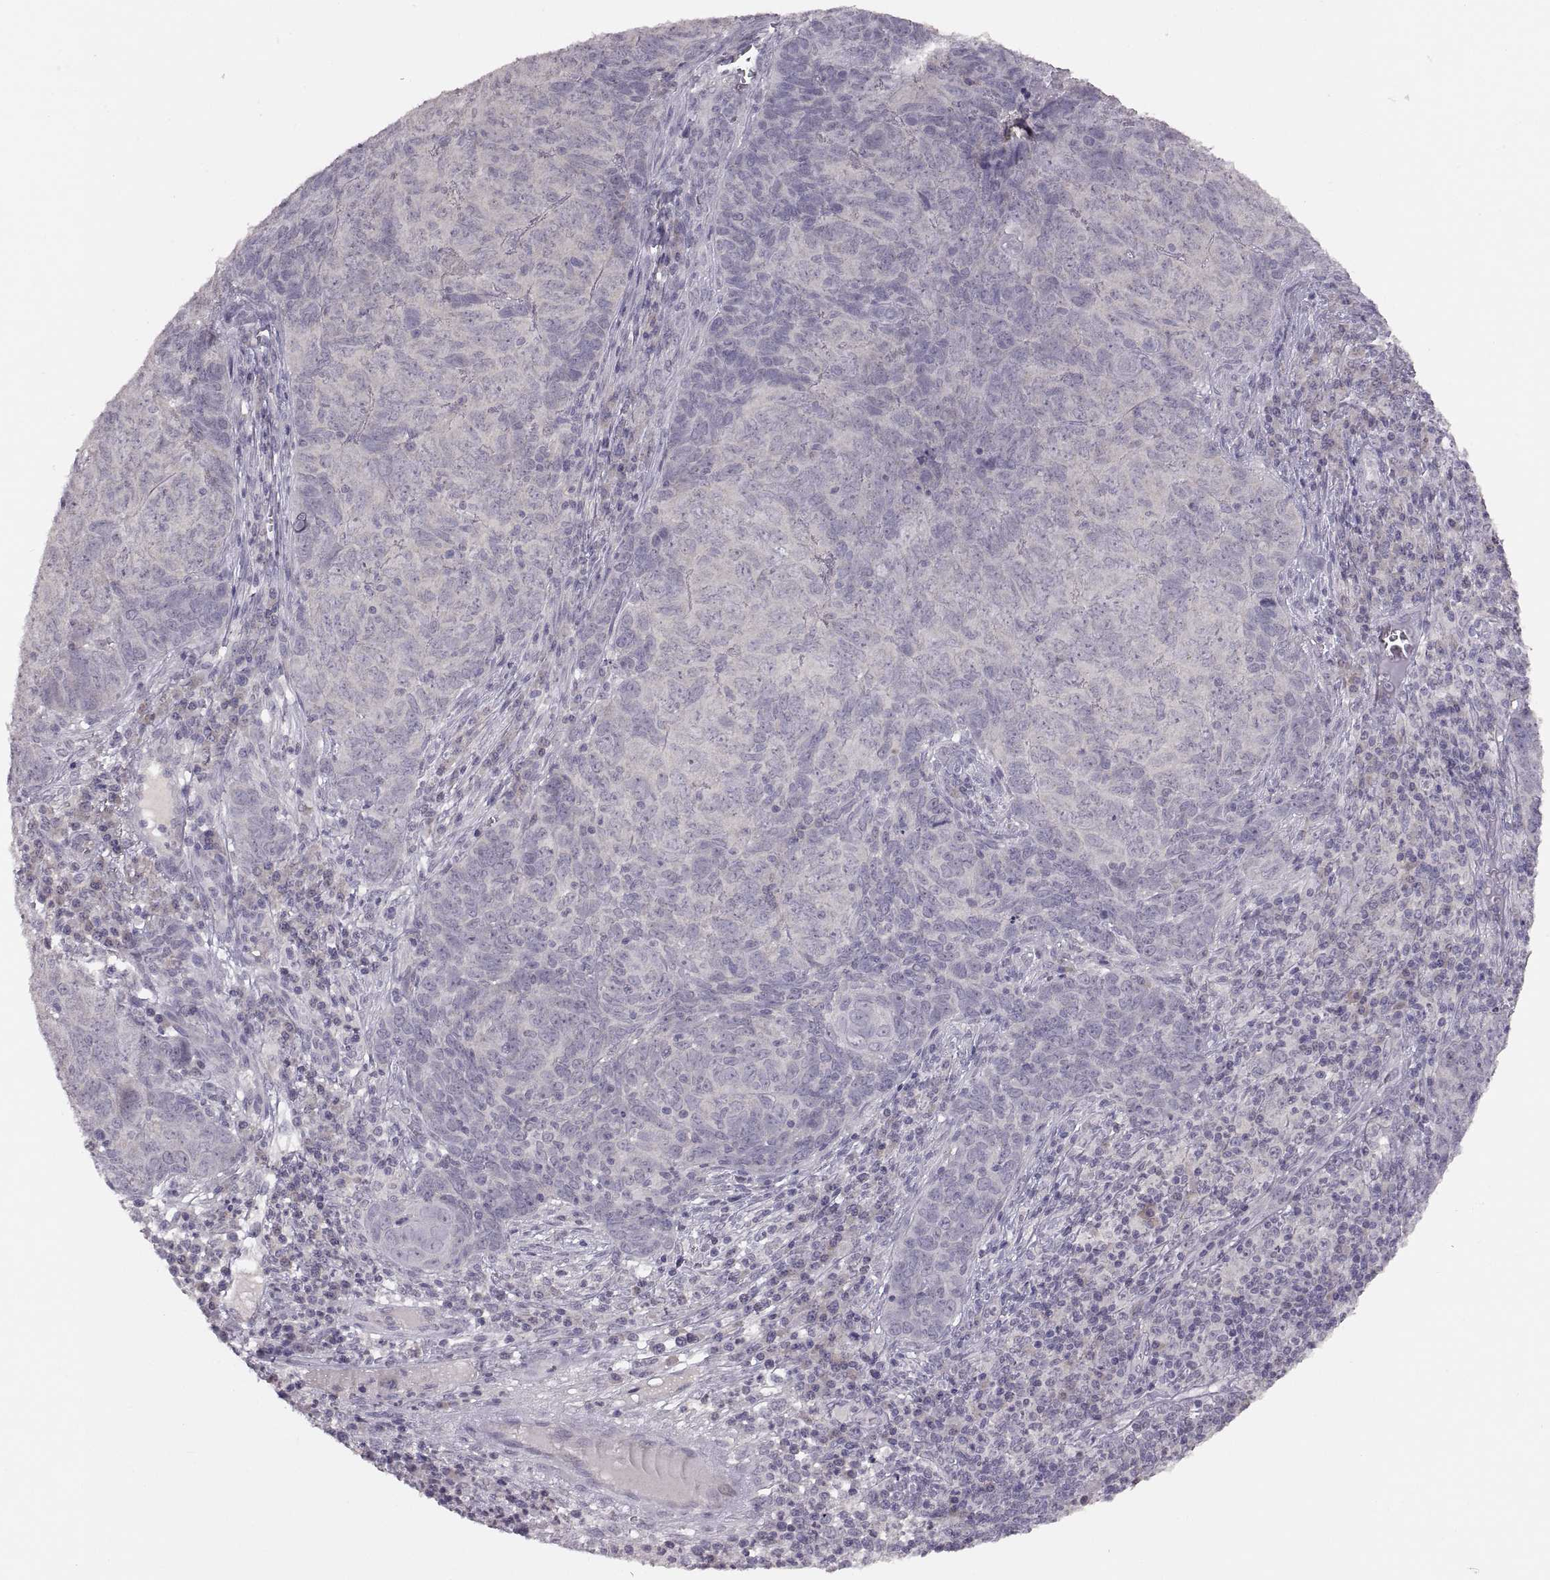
{"staining": {"intensity": "negative", "quantity": "none", "location": "none"}, "tissue": "skin cancer", "cell_type": "Tumor cells", "image_type": "cancer", "snomed": [{"axis": "morphology", "description": "Squamous cell carcinoma, NOS"}, {"axis": "topography", "description": "Skin"}, {"axis": "topography", "description": "Anal"}], "caption": "This photomicrograph is of skin cancer (squamous cell carcinoma) stained with IHC to label a protein in brown with the nuclei are counter-stained blue. There is no expression in tumor cells.", "gene": "CDH2", "patient": {"sex": "female", "age": 51}}